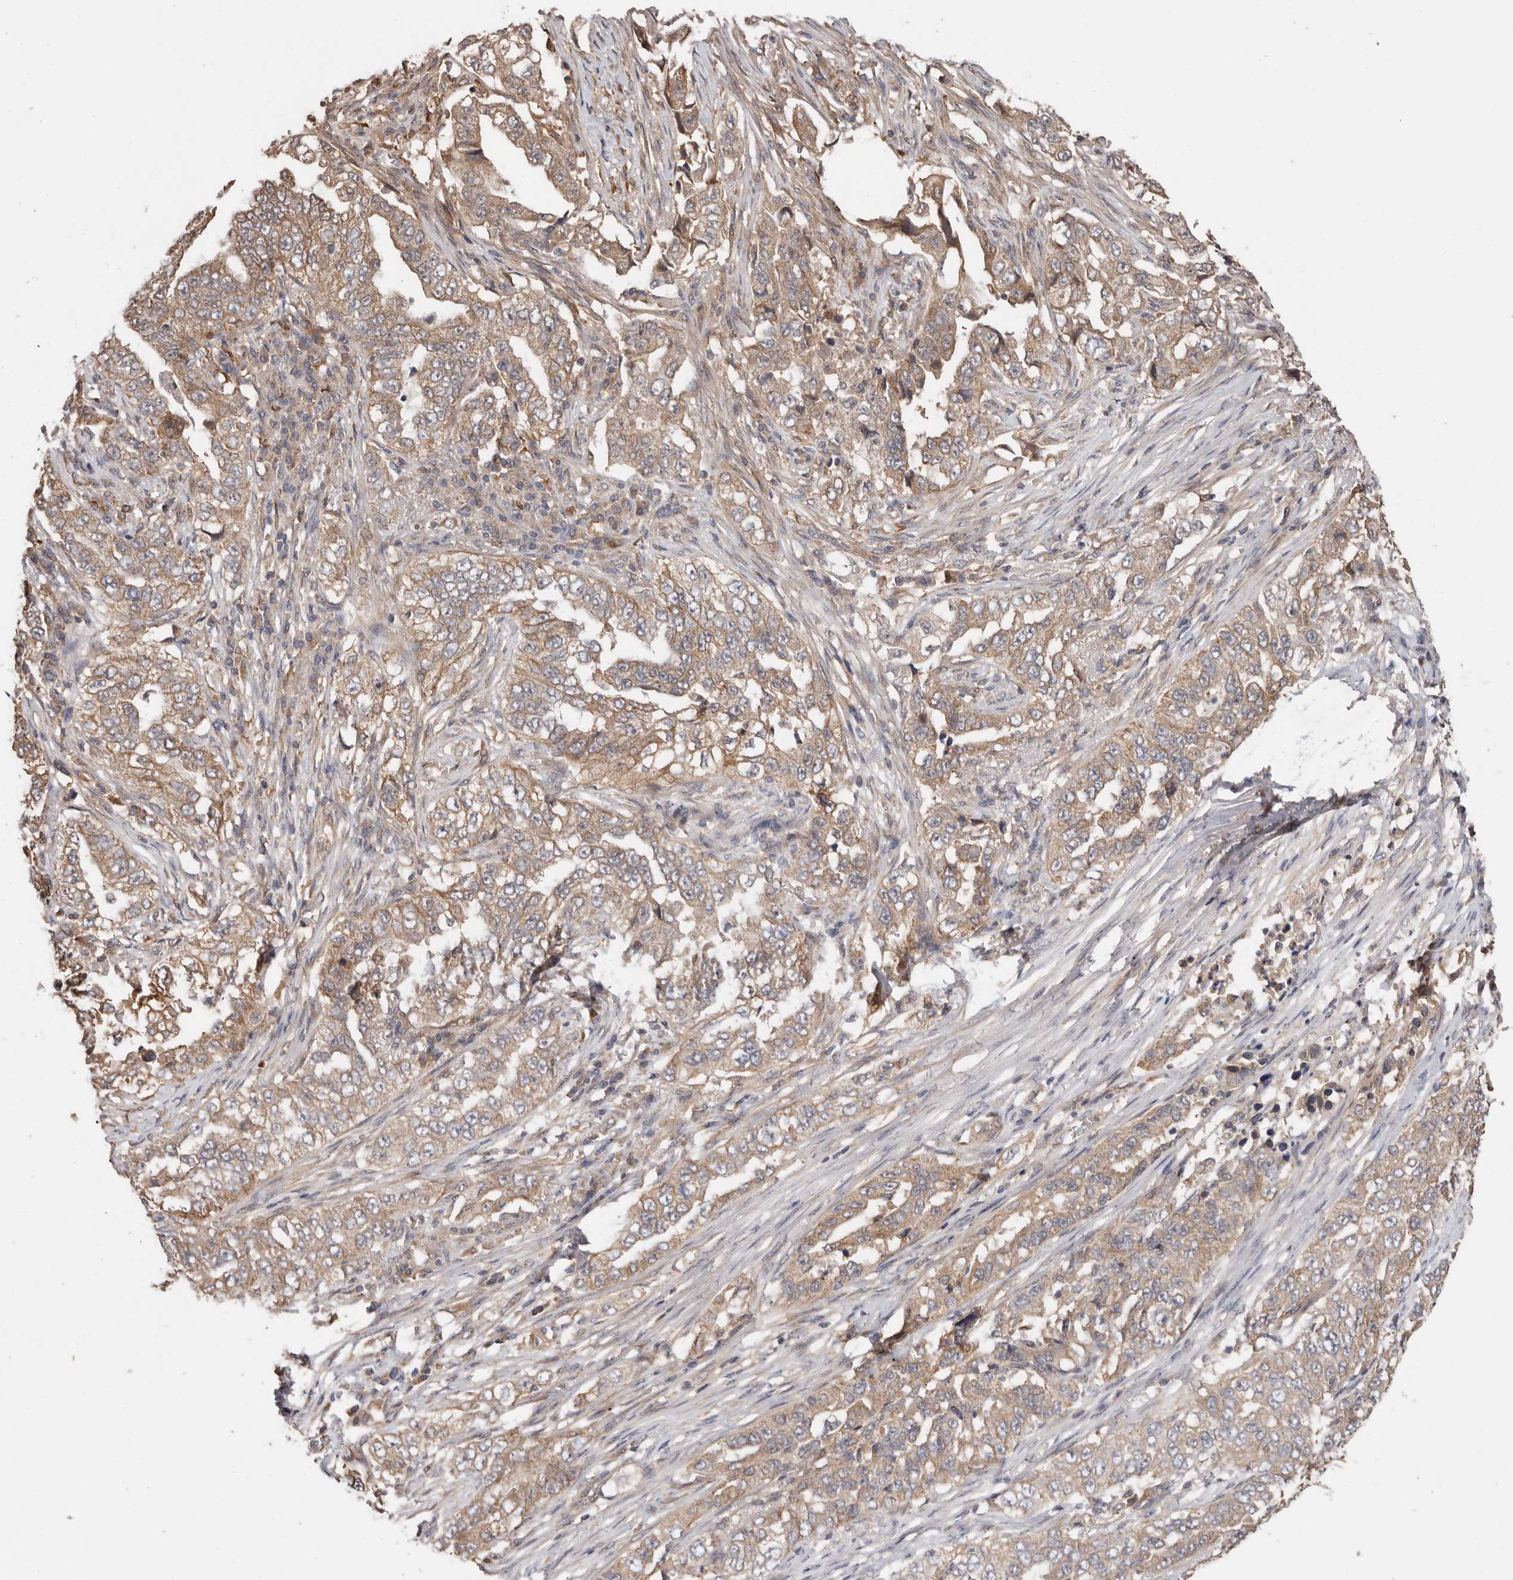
{"staining": {"intensity": "moderate", "quantity": ">75%", "location": "cytoplasmic/membranous"}, "tissue": "lung cancer", "cell_type": "Tumor cells", "image_type": "cancer", "snomed": [{"axis": "morphology", "description": "Adenocarcinoma, NOS"}, {"axis": "topography", "description": "Lung"}], "caption": "An IHC image of tumor tissue is shown. Protein staining in brown shows moderate cytoplasmic/membranous positivity in adenocarcinoma (lung) within tumor cells.", "gene": "RSPO2", "patient": {"sex": "female", "age": 51}}